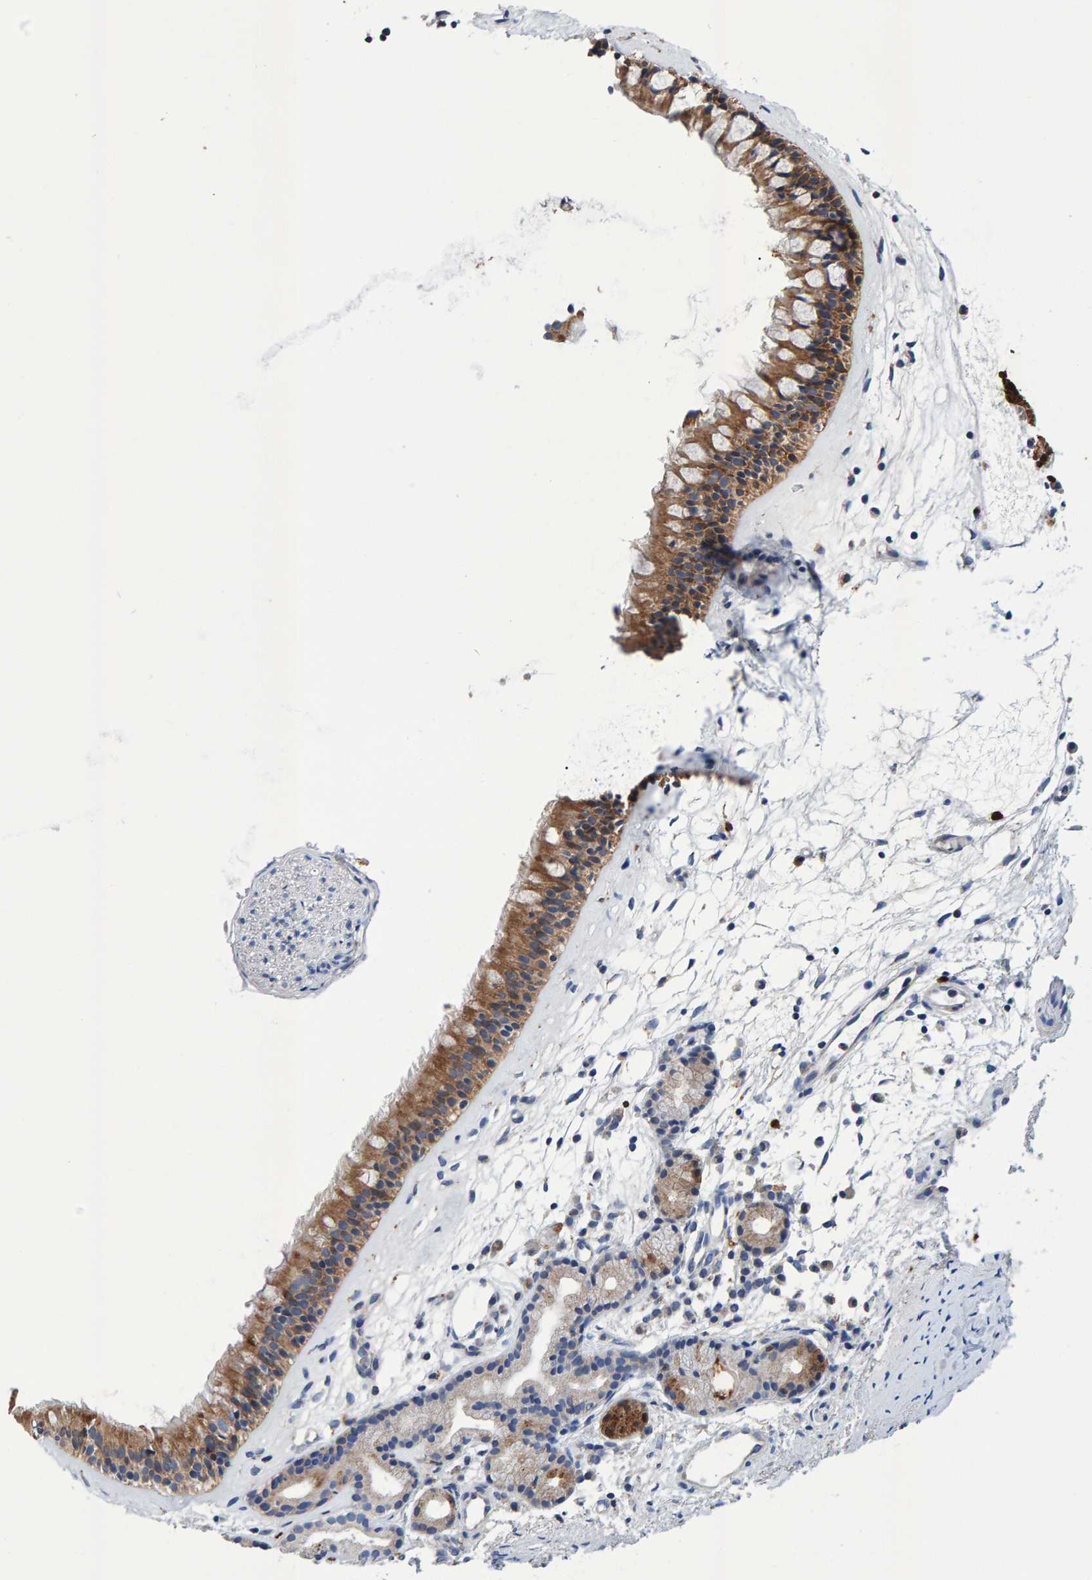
{"staining": {"intensity": "moderate", "quantity": ">75%", "location": "cytoplasmic/membranous"}, "tissue": "nasopharynx", "cell_type": "Respiratory epithelial cells", "image_type": "normal", "snomed": [{"axis": "morphology", "description": "Normal tissue, NOS"}, {"axis": "topography", "description": "Nasopharynx"}], "caption": "Human nasopharynx stained for a protein (brown) reveals moderate cytoplasmic/membranous positive staining in about >75% of respiratory epithelial cells.", "gene": "EFR3A", "patient": {"sex": "female", "age": 42}}